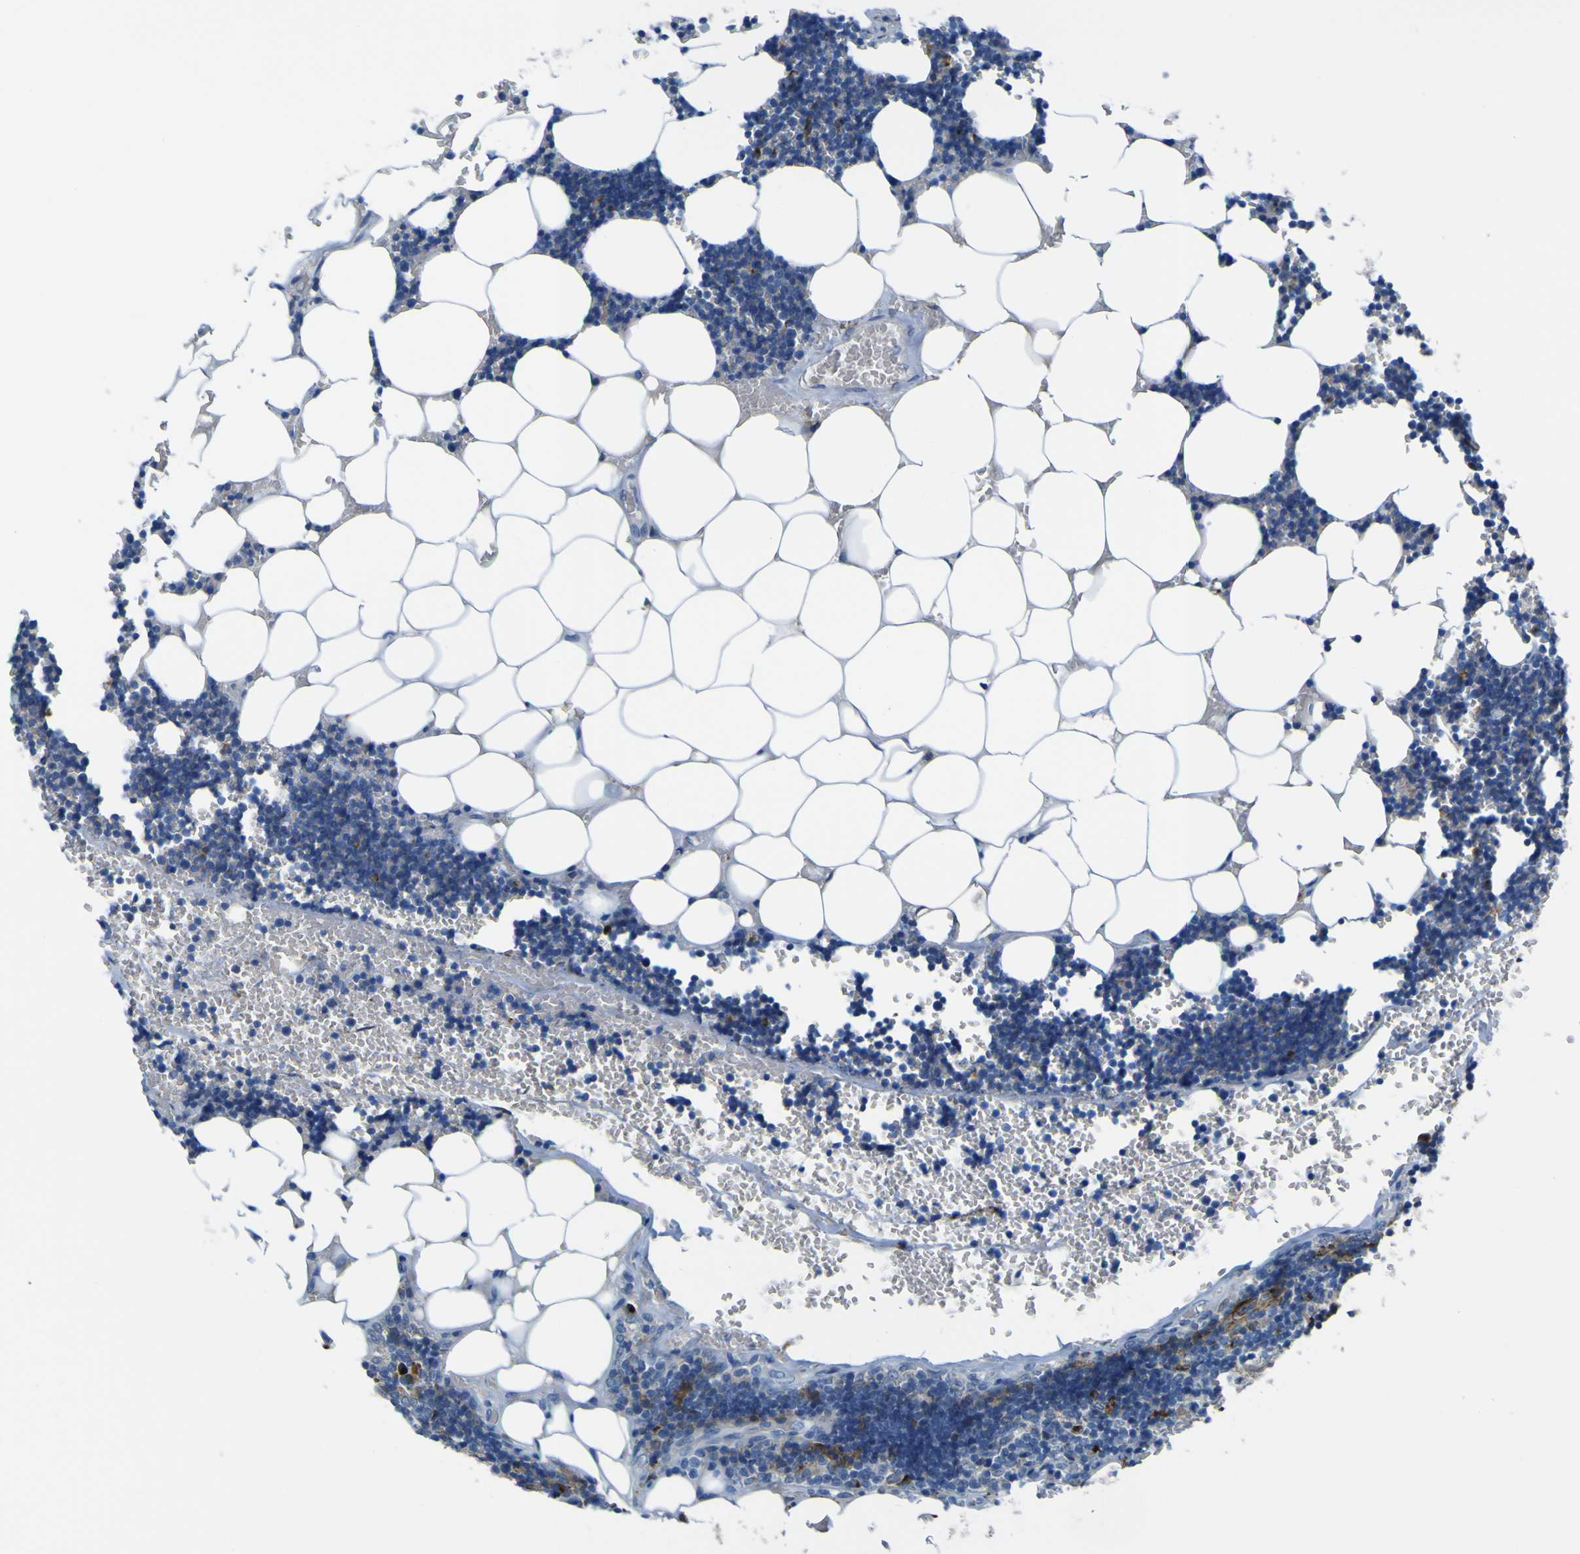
{"staining": {"intensity": "weak", "quantity": "<25%", "location": "cytoplasmic/membranous"}, "tissue": "lymph node", "cell_type": "Germinal center cells", "image_type": "normal", "snomed": [{"axis": "morphology", "description": "Normal tissue, NOS"}, {"axis": "topography", "description": "Lymph node"}], "caption": "Immunohistochemistry (IHC) photomicrograph of normal human lymph node stained for a protein (brown), which displays no expression in germinal center cells.", "gene": "CST3", "patient": {"sex": "male", "age": 33}}